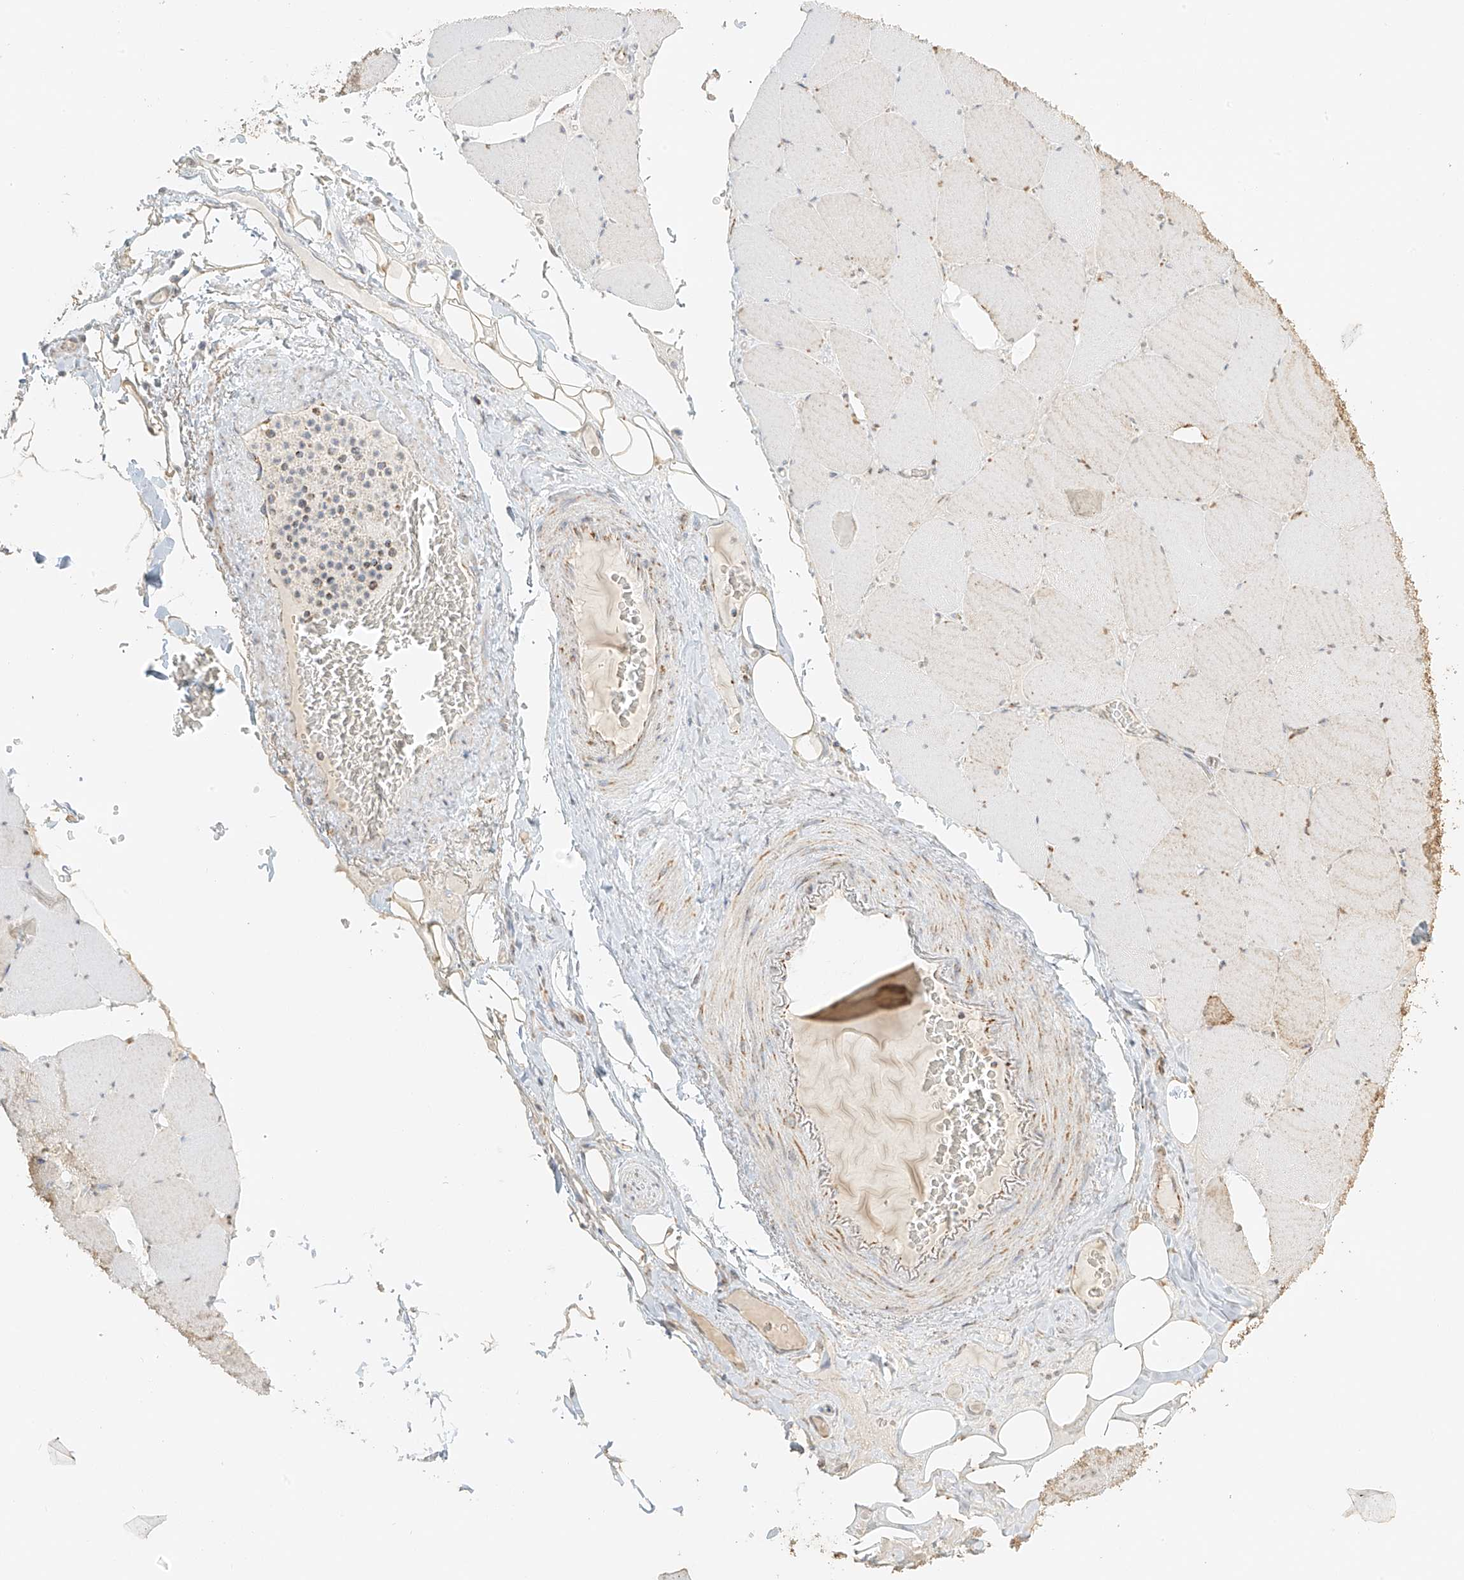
{"staining": {"intensity": "weak", "quantity": "25%-75%", "location": "cytoplasmic/membranous"}, "tissue": "skeletal muscle", "cell_type": "Myocytes", "image_type": "normal", "snomed": [{"axis": "morphology", "description": "Normal tissue, NOS"}, {"axis": "topography", "description": "Skeletal muscle"}, {"axis": "topography", "description": "Head-Neck"}], "caption": "The image demonstrates staining of unremarkable skeletal muscle, revealing weak cytoplasmic/membranous protein staining (brown color) within myocytes.", "gene": "MIPEP", "patient": {"sex": "male", "age": 66}}